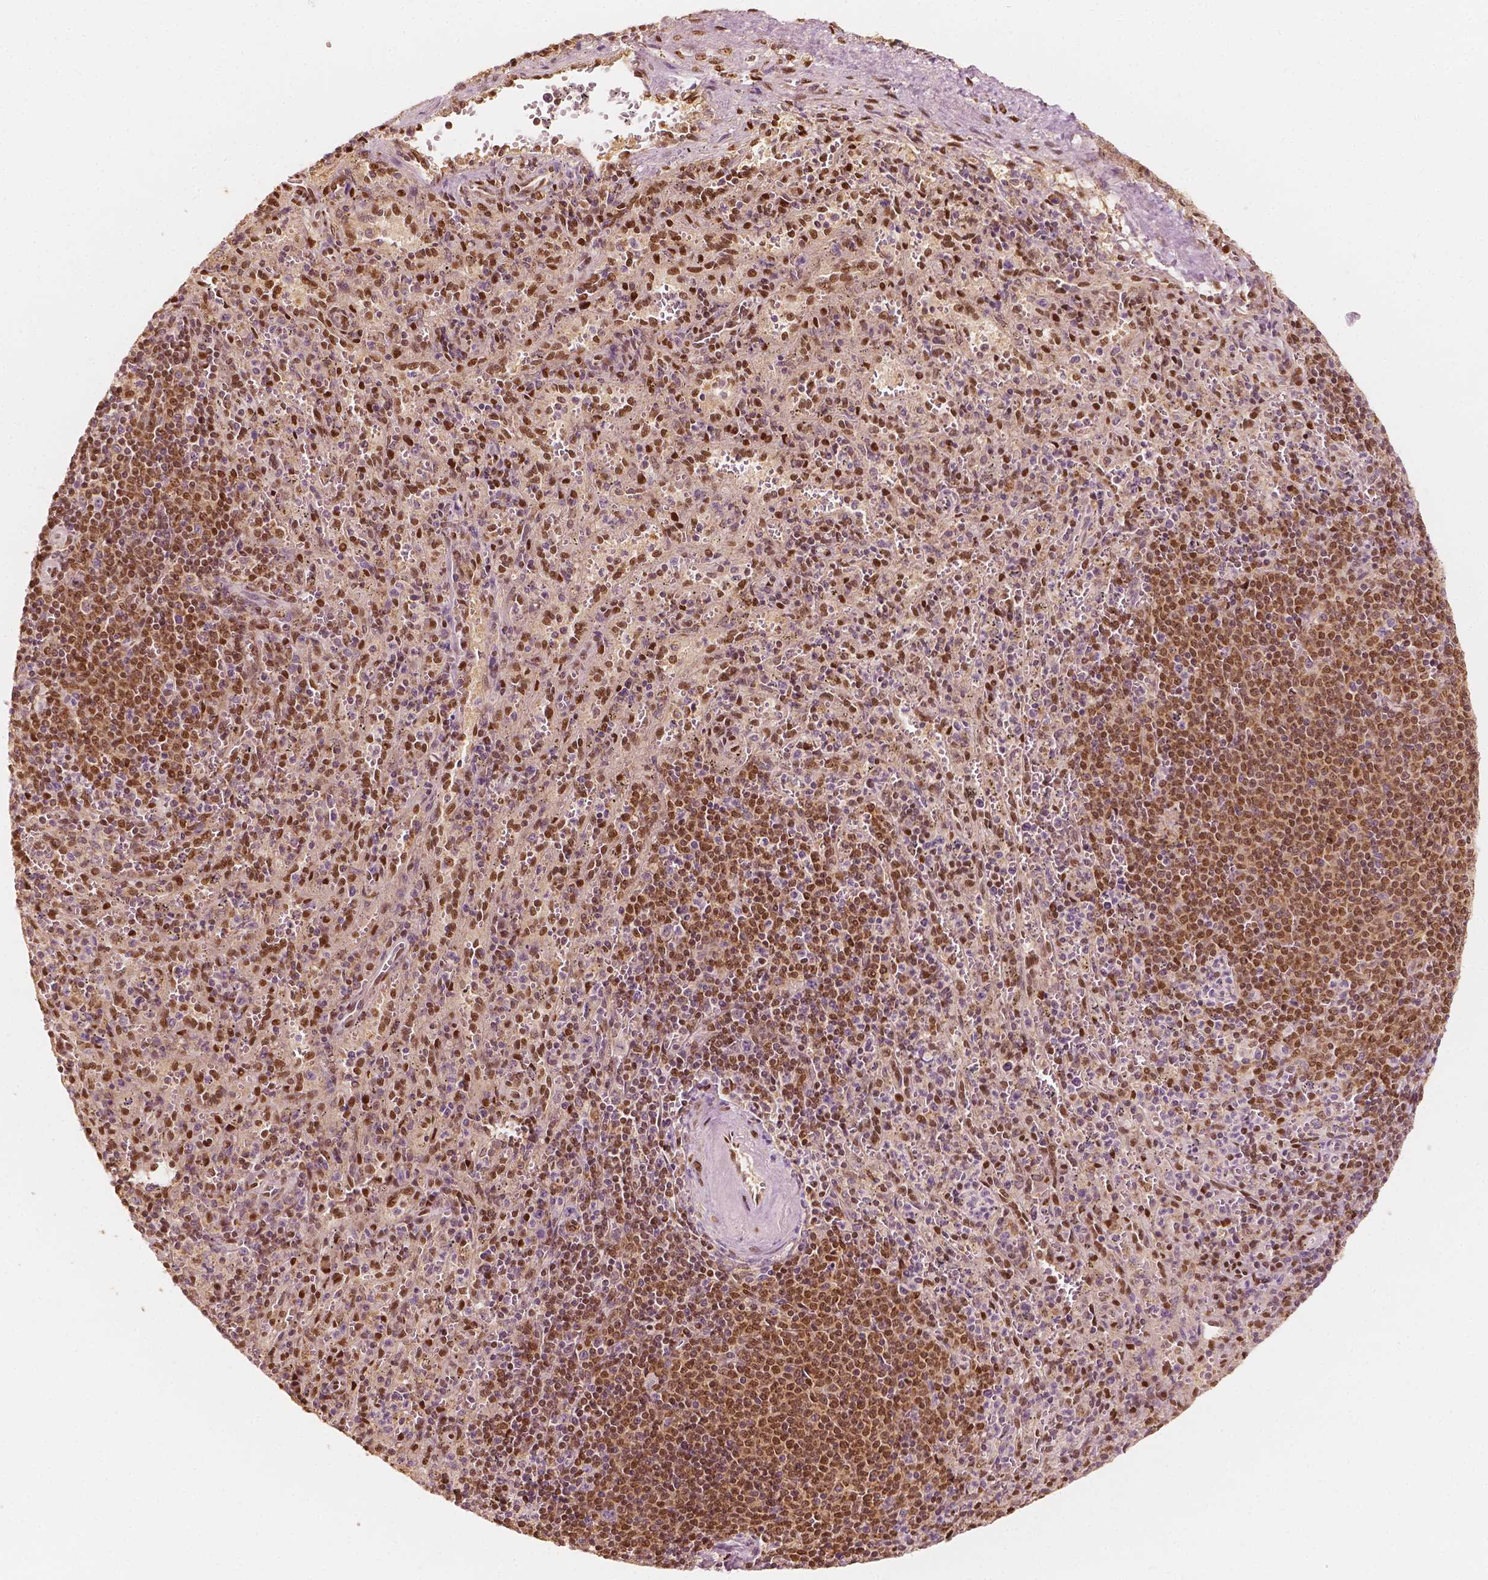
{"staining": {"intensity": "moderate", "quantity": "25%-75%", "location": "nuclear"}, "tissue": "spleen", "cell_type": "Cells in red pulp", "image_type": "normal", "snomed": [{"axis": "morphology", "description": "Normal tissue, NOS"}, {"axis": "topography", "description": "Spleen"}], "caption": "Immunohistochemical staining of benign human spleen exhibits moderate nuclear protein expression in about 25%-75% of cells in red pulp.", "gene": "TBC1D17", "patient": {"sex": "male", "age": 57}}